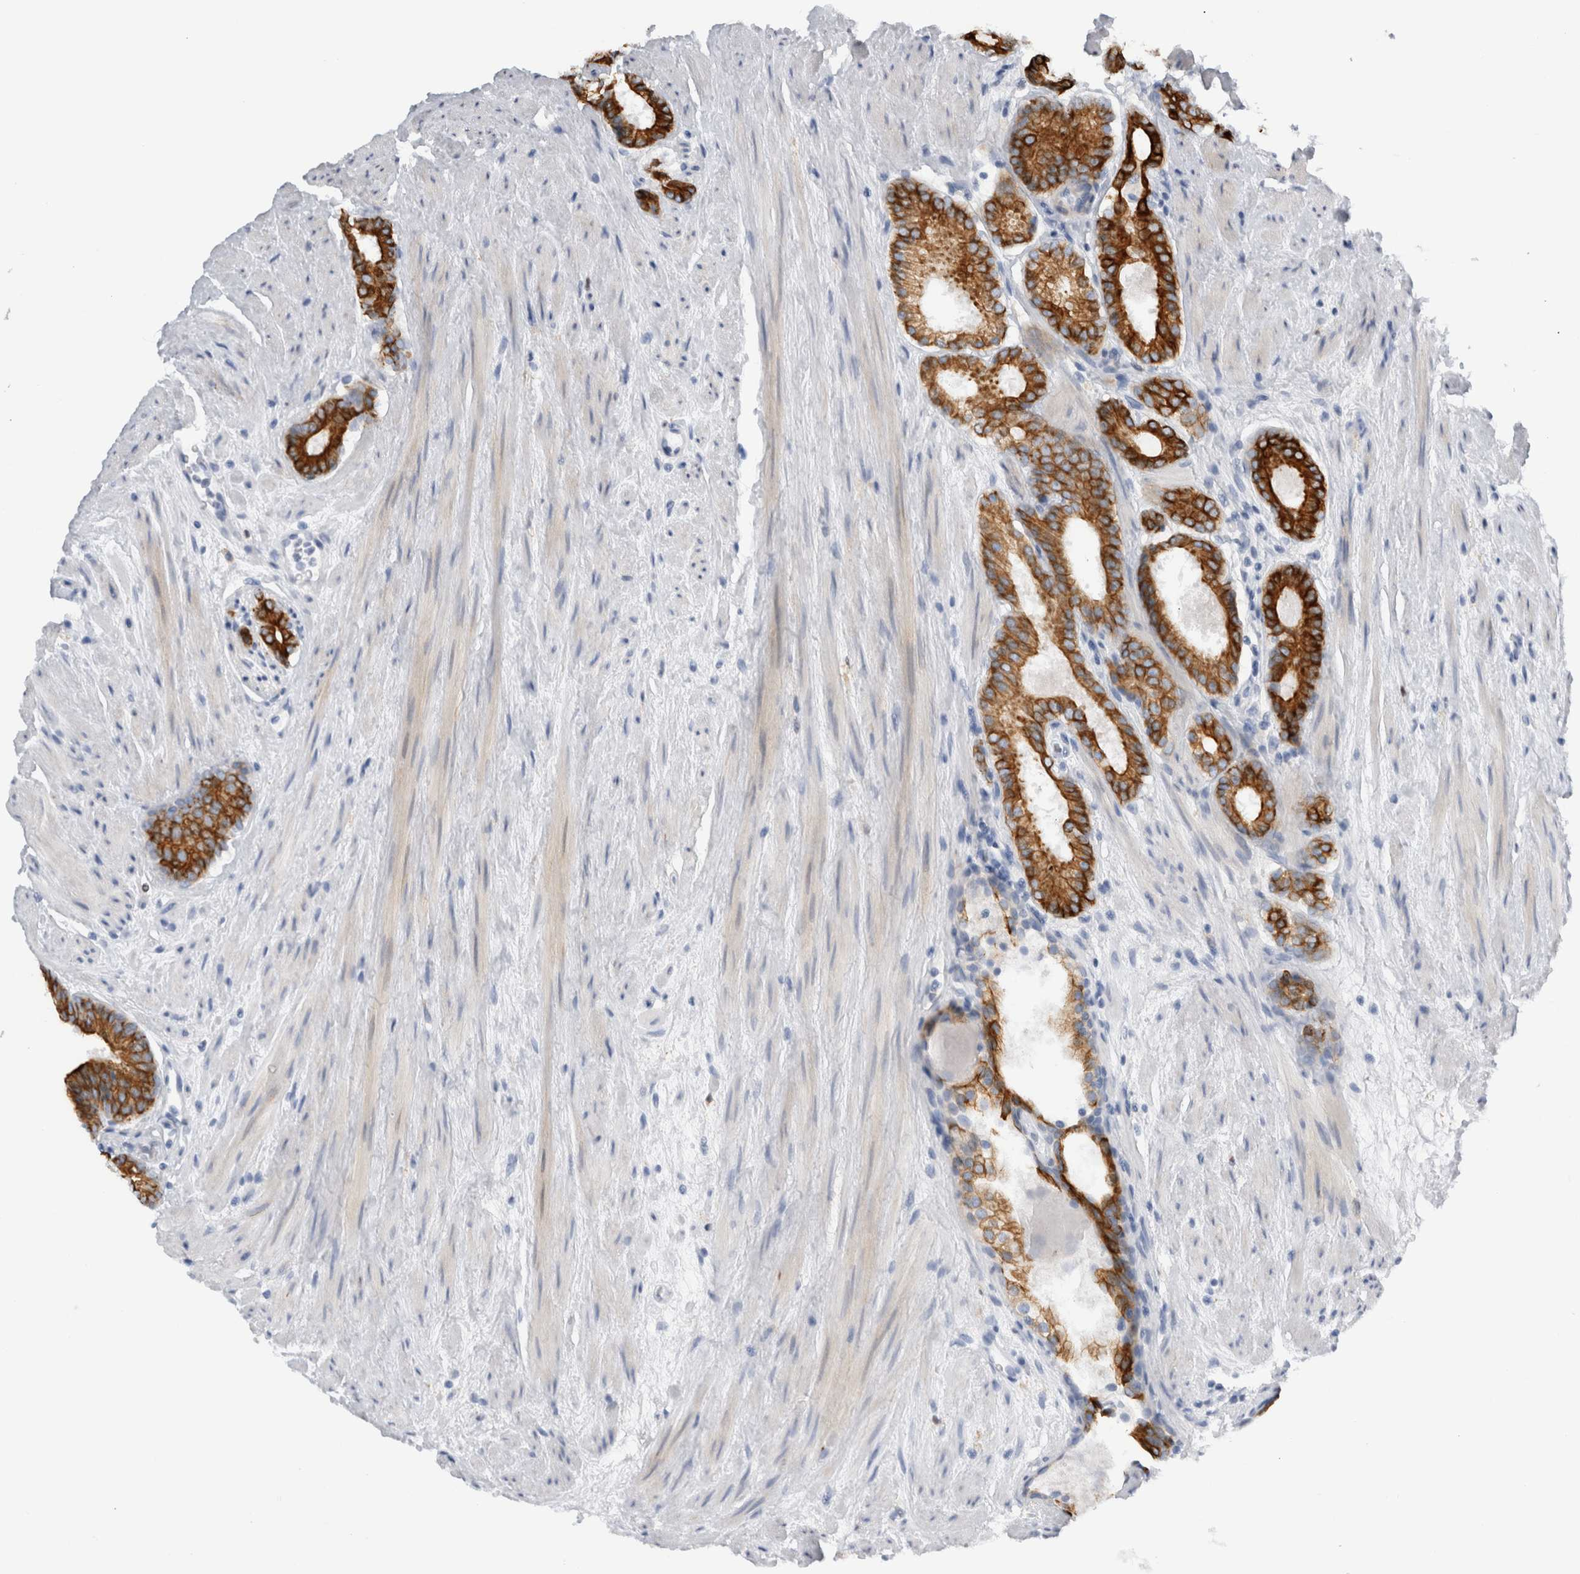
{"staining": {"intensity": "strong", "quantity": ">75%", "location": "cytoplasmic/membranous"}, "tissue": "prostate cancer", "cell_type": "Tumor cells", "image_type": "cancer", "snomed": [{"axis": "morphology", "description": "Adenocarcinoma, Low grade"}, {"axis": "topography", "description": "Prostate"}], "caption": "Immunohistochemistry (DAB) staining of adenocarcinoma (low-grade) (prostate) displays strong cytoplasmic/membranous protein positivity in about >75% of tumor cells. (Stains: DAB (3,3'-diaminobenzidine) in brown, nuclei in blue, Microscopy: brightfield microscopy at high magnification).", "gene": "SLC20A2", "patient": {"sex": "male", "age": 69}}